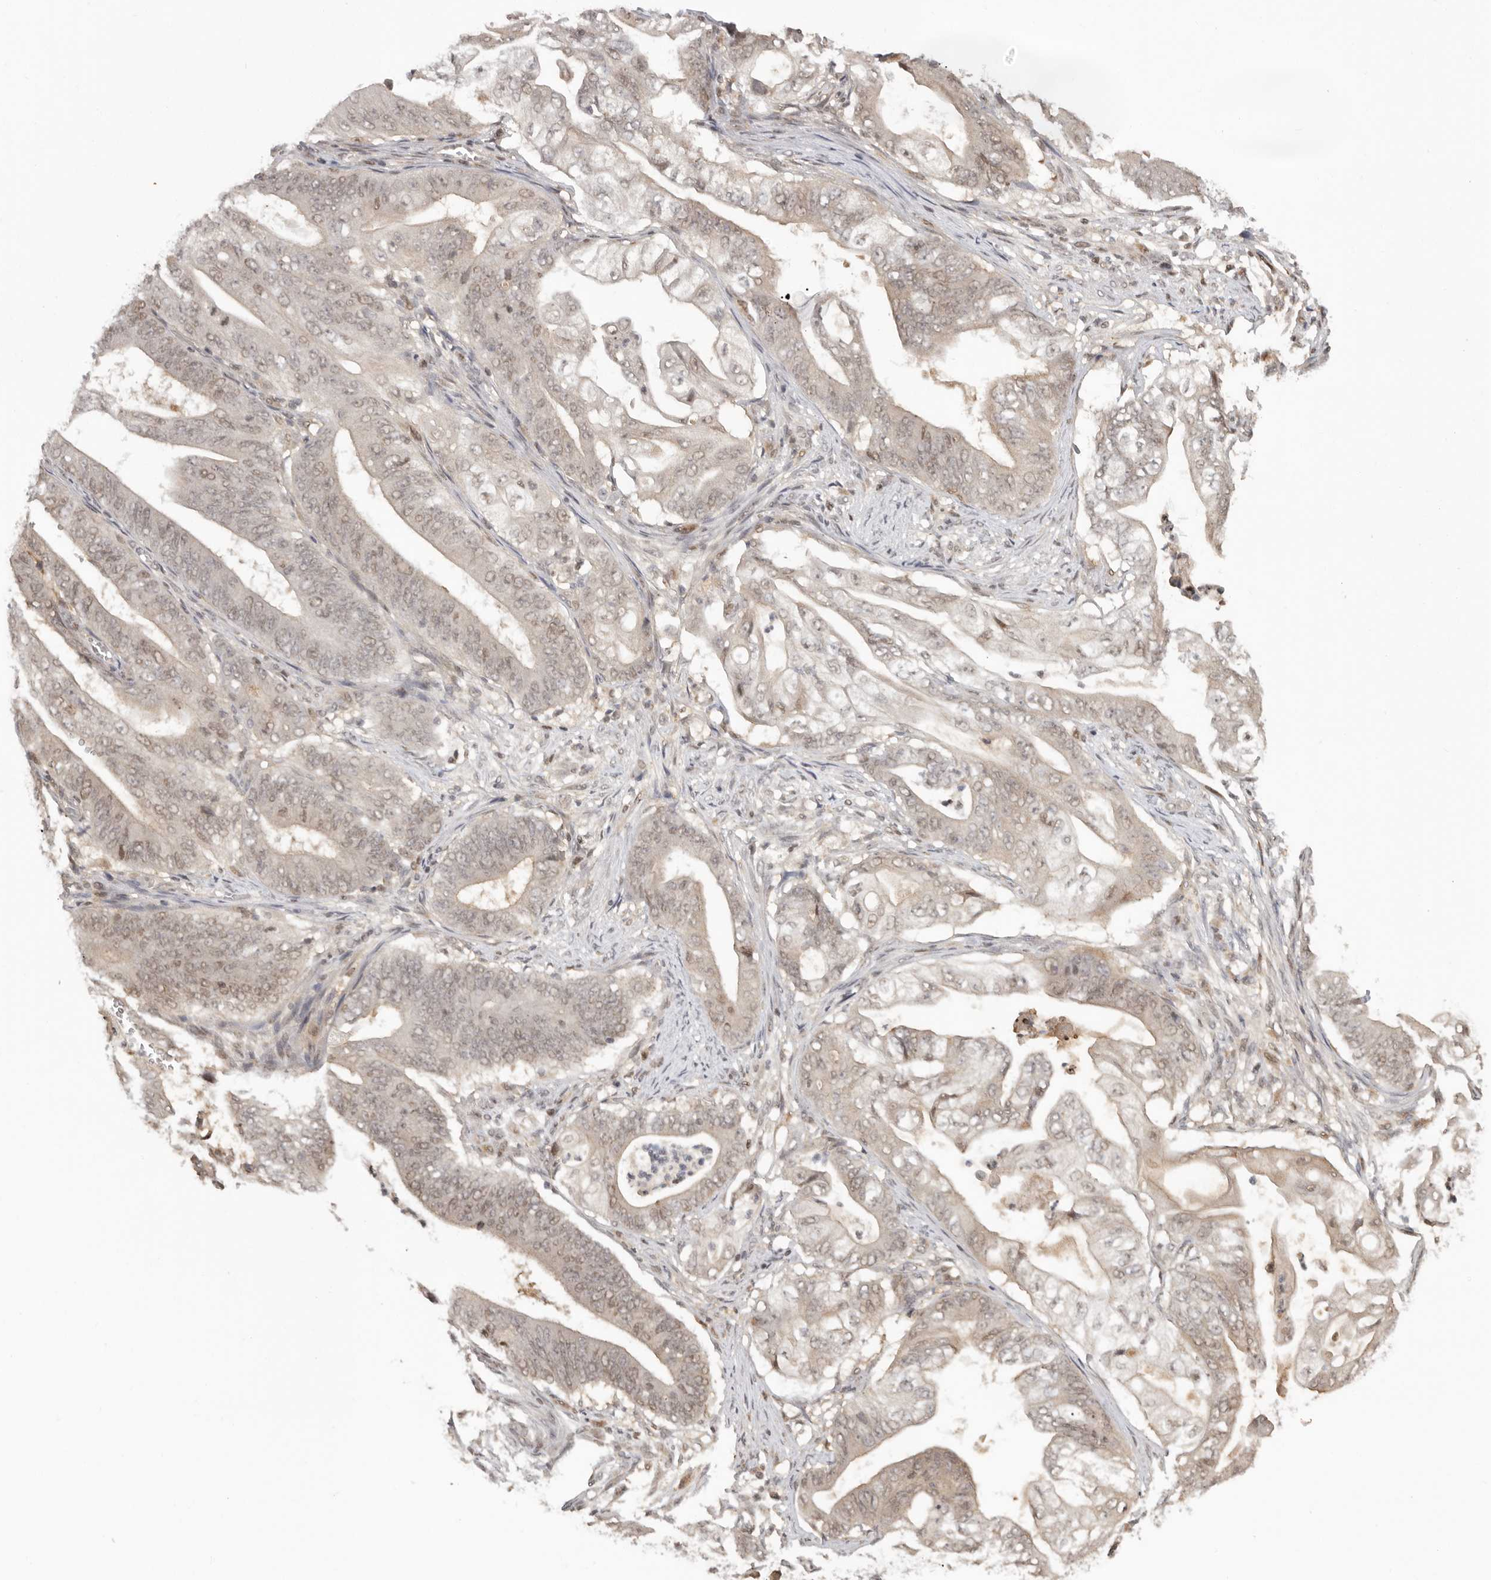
{"staining": {"intensity": "weak", "quantity": "<25%", "location": "cytoplasmic/membranous,nuclear"}, "tissue": "stomach cancer", "cell_type": "Tumor cells", "image_type": "cancer", "snomed": [{"axis": "morphology", "description": "Adenocarcinoma, NOS"}, {"axis": "topography", "description": "Stomach"}], "caption": "Immunohistochemistry image of adenocarcinoma (stomach) stained for a protein (brown), which demonstrates no positivity in tumor cells. (DAB (3,3'-diaminobenzidine) IHC, high magnification).", "gene": "PSMA5", "patient": {"sex": "female", "age": 73}}